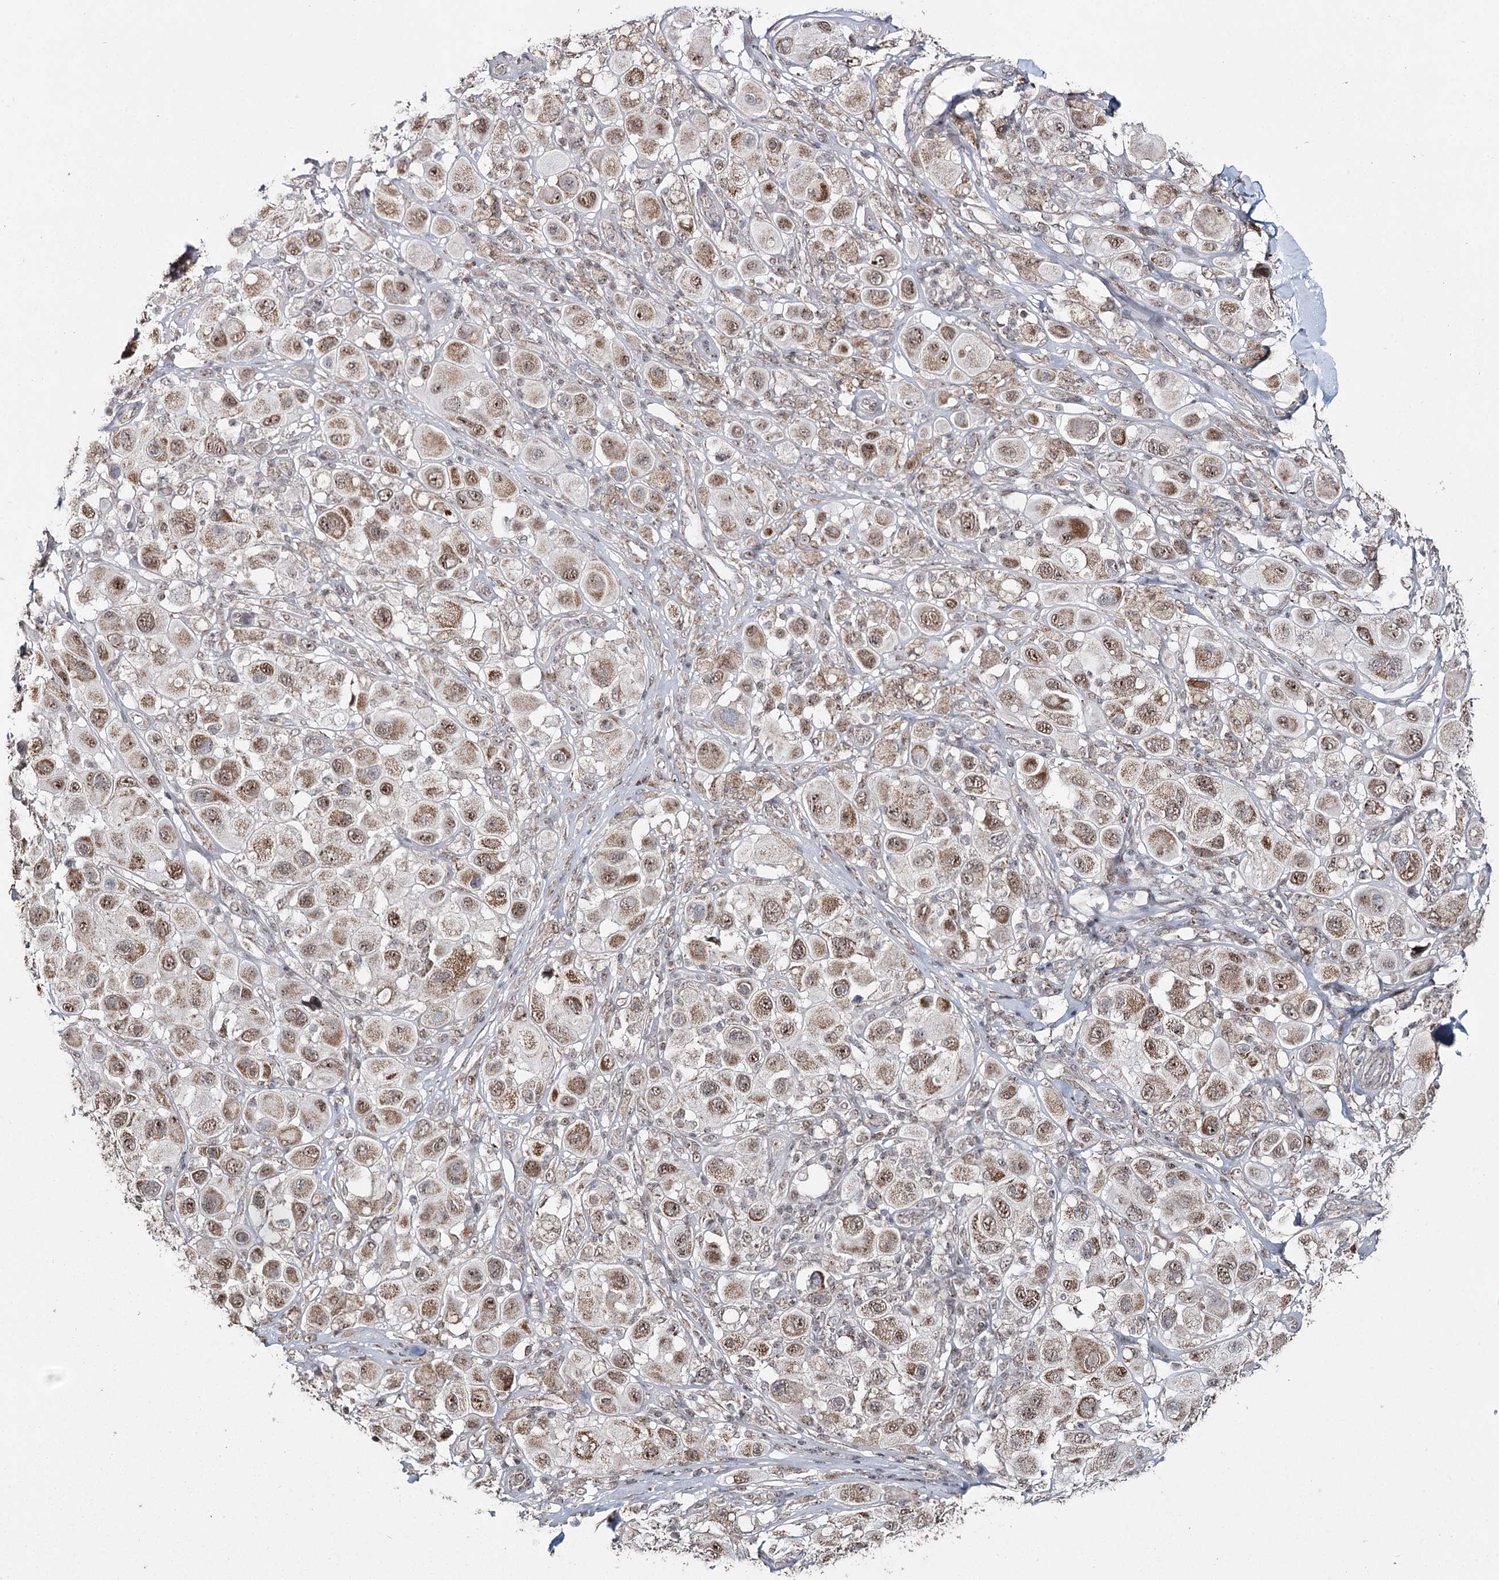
{"staining": {"intensity": "moderate", "quantity": ">75%", "location": "cytoplasmic/membranous,nuclear"}, "tissue": "melanoma", "cell_type": "Tumor cells", "image_type": "cancer", "snomed": [{"axis": "morphology", "description": "Malignant melanoma, Metastatic site"}, {"axis": "topography", "description": "Skin"}], "caption": "The image demonstrates staining of malignant melanoma (metastatic site), revealing moderate cytoplasmic/membranous and nuclear protein staining (brown color) within tumor cells.", "gene": "PDHX", "patient": {"sex": "male", "age": 41}}